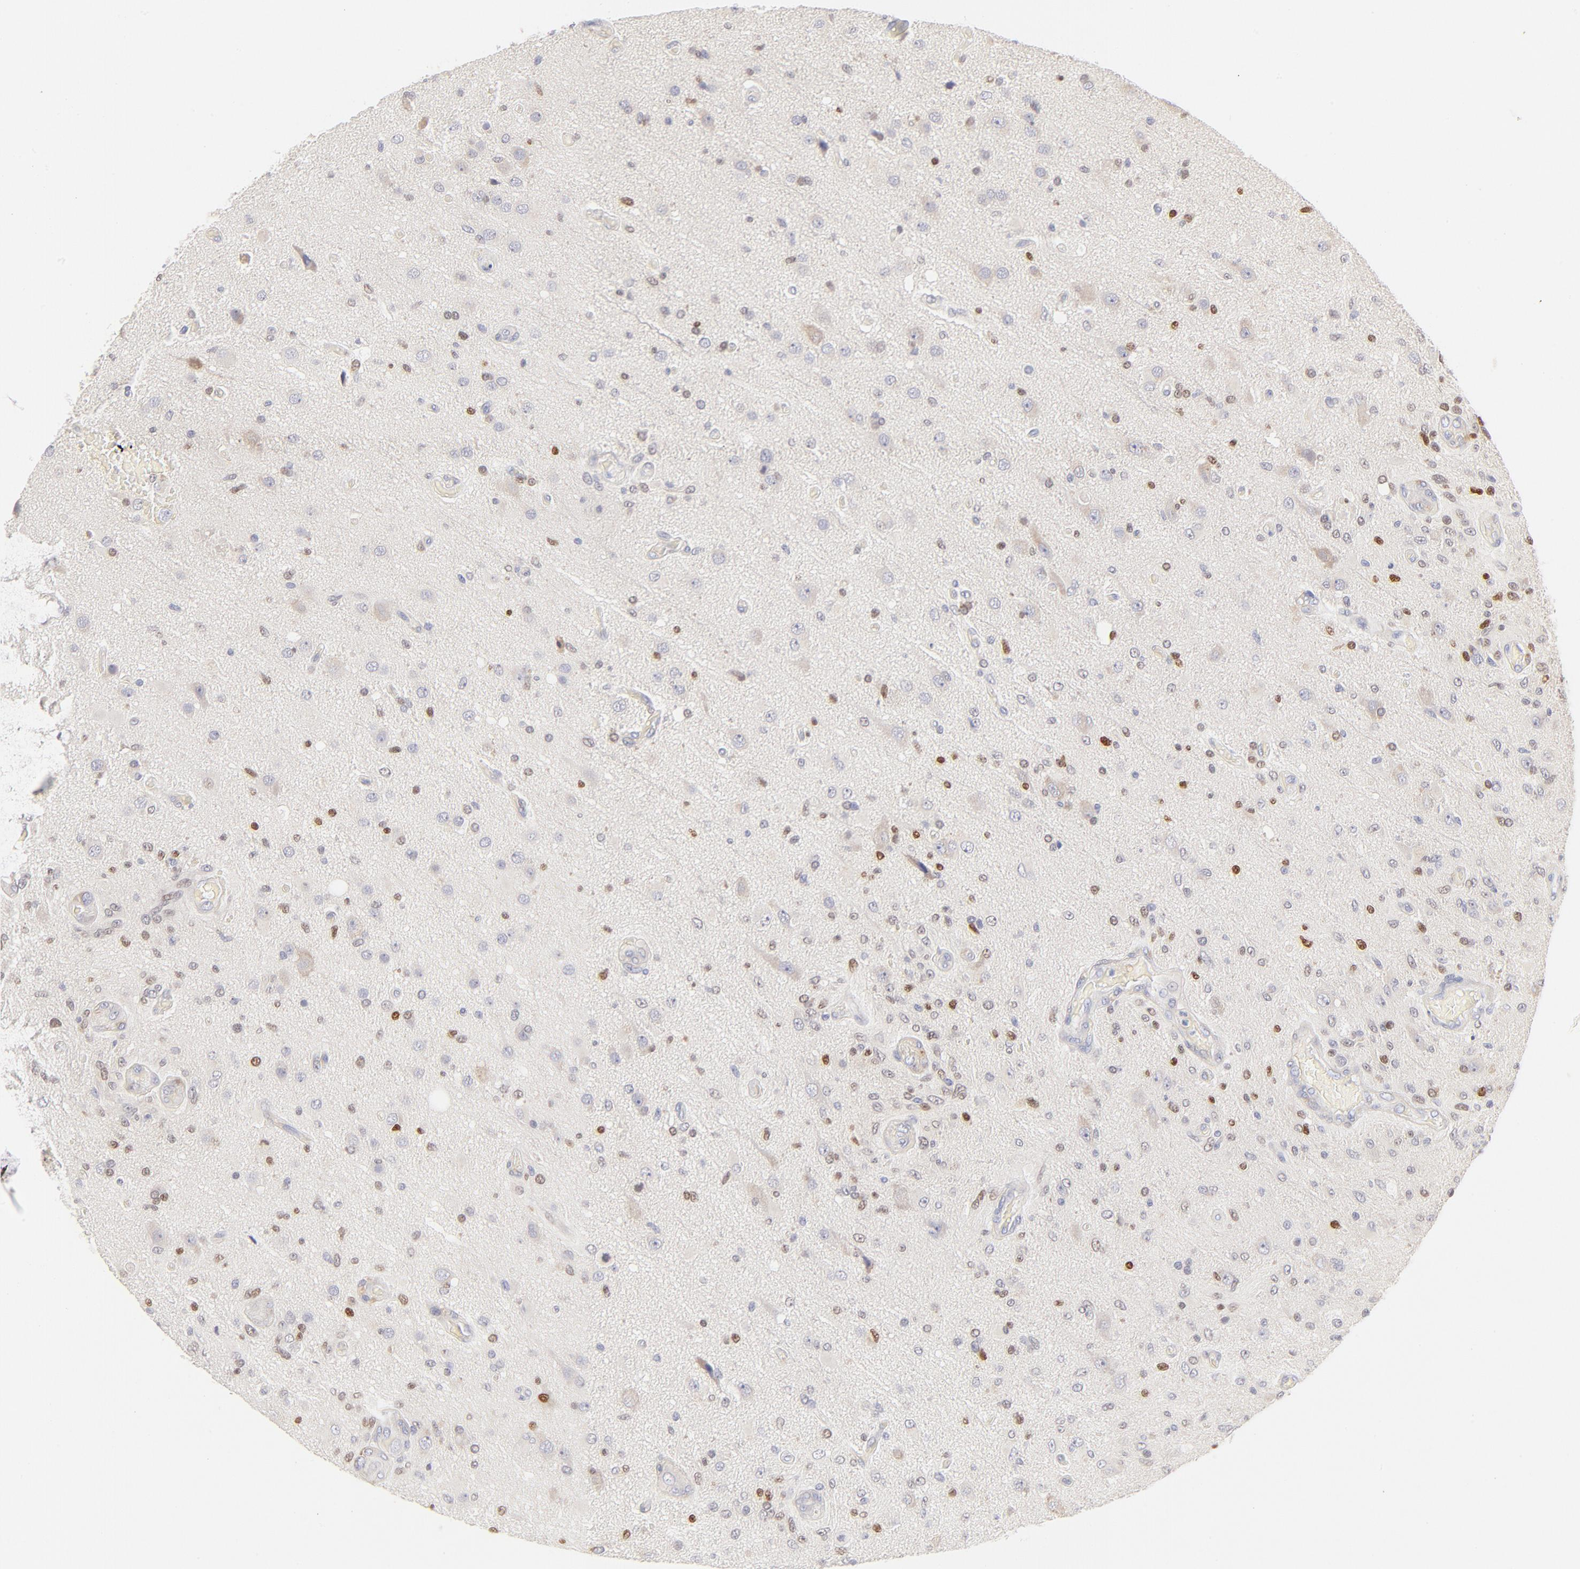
{"staining": {"intensity": "weak", "quantity": "25%-75%", "location": "cytoplasmic/membranous,nuclear"}, "tissue": "glioma", "cell_type": "Tumor cells", "image_type": "cancer", "snomed": [{"axis": "morphology", "description": "Normal tissue, NOS"}, {"axis": "morphology", "description": "Glioma, malignant, High grade"}, {"axis": "topography", "description": "Cerebral cortex"}], "caption": "Immunohistochemical staining of malignant glioma (high-grade) exhibits weak cytoplasmic/membranous and nuclear protein staining in approximately 25%-75% of tumor cells.", "gene": "NKX2-2", "patient": {"sex": "male", "age": 77}}